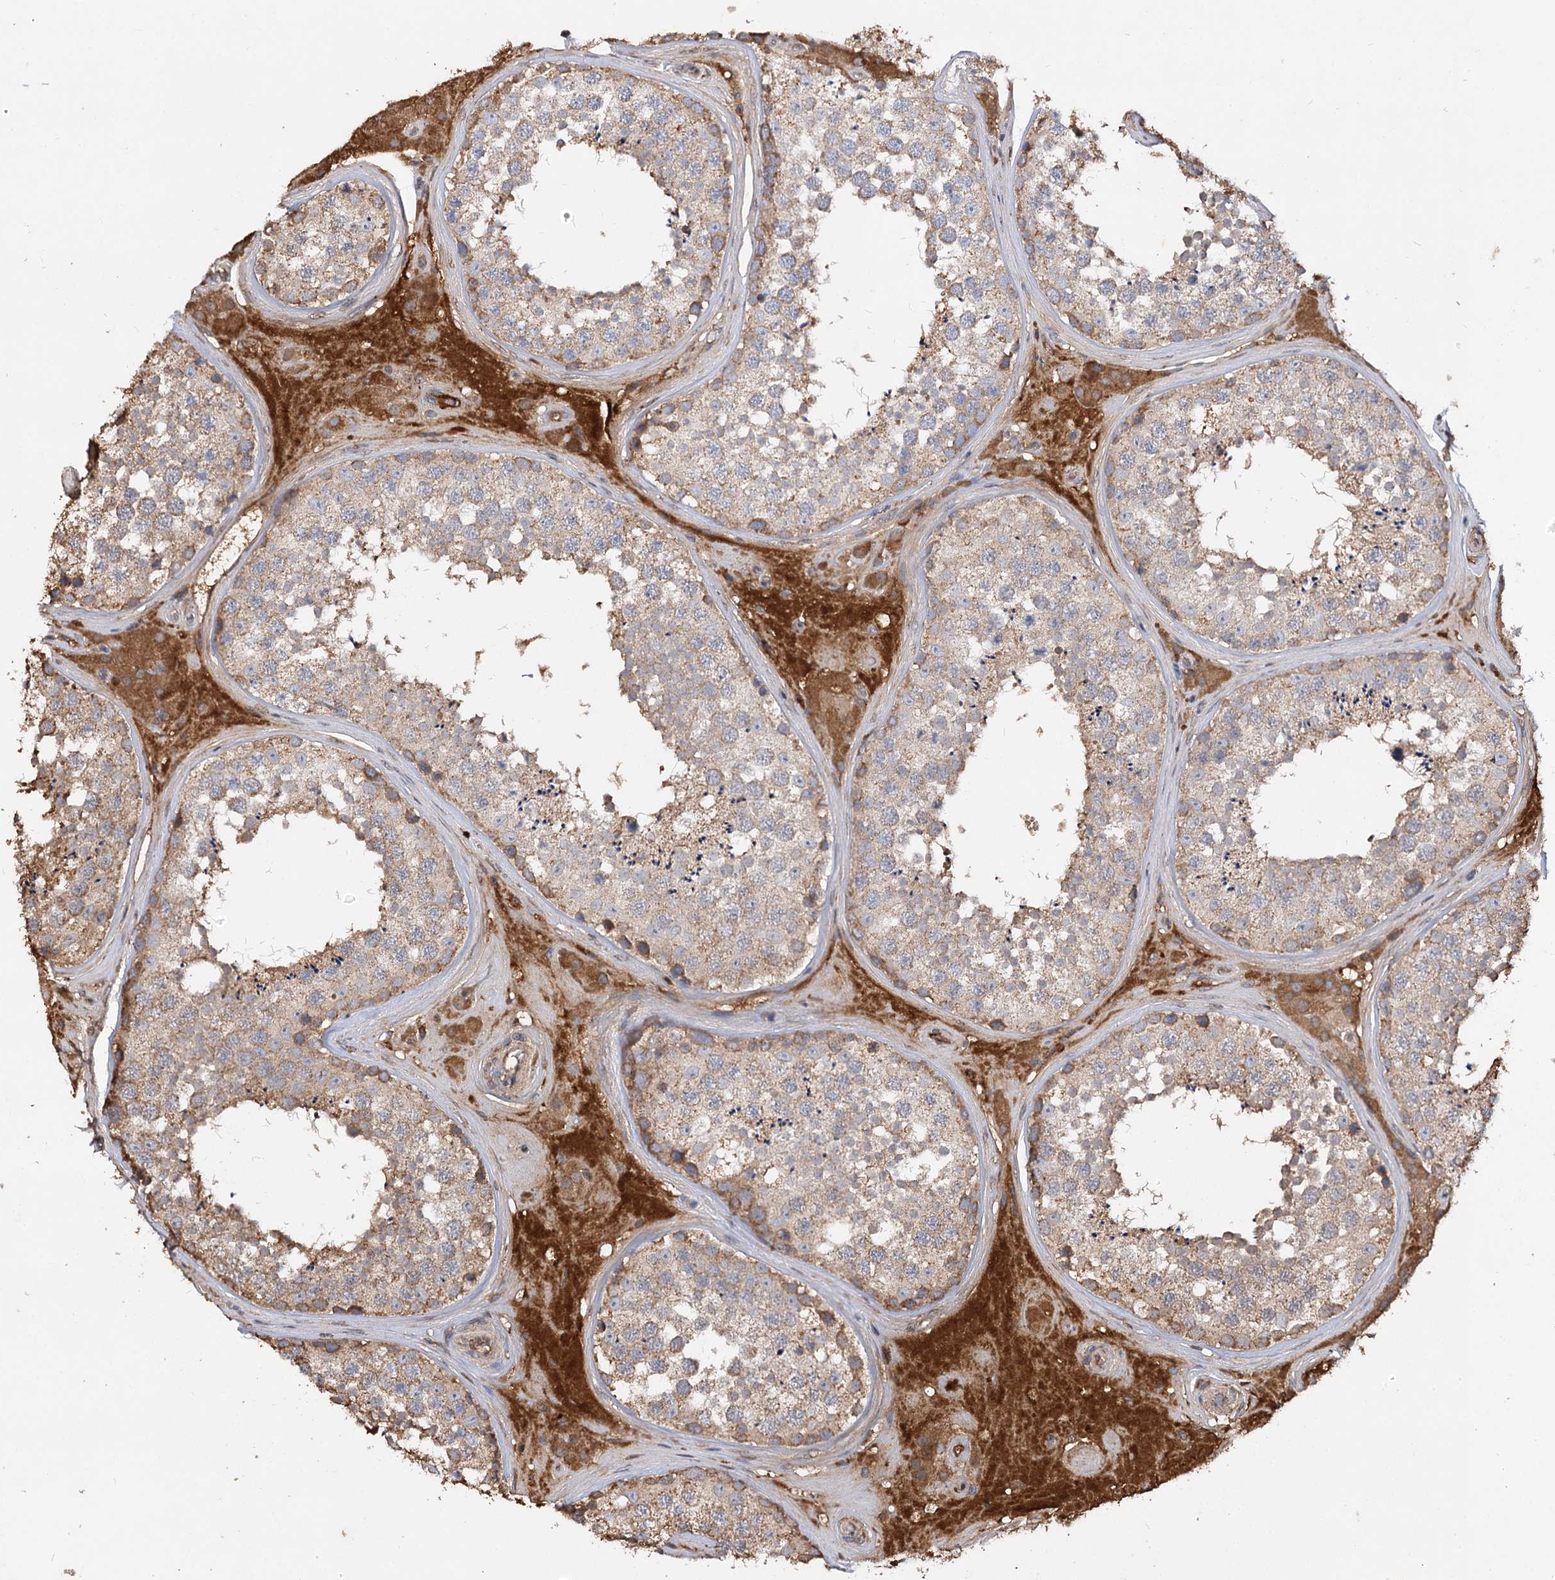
{"staining": {"intensity": "moderate", "quantity": ">75%", "location": "cytoplasmic/membranous,nuclear"}, "tissue": "testis", "cell_type": "Cells in seminiferous ducts", "image_type": "normal", "snomed": [{"axis": "morphology", "description": "Normal tissue, NOS"}, {"axis": "topography", "description": "Testis"}], "caption": "Brown immunohistochemical staining in normal testis displays moderate cytoplasmic/membranous,nuclear staining in approximately >75% of cells in seminiferous ducts. The staining is performed using DAB brown chromogen to label protein expression. The nuclei are counter-stained blue using hematoxylin.", "gene": "ARL13A", "patient": {"sex": "male", "age": 46}}